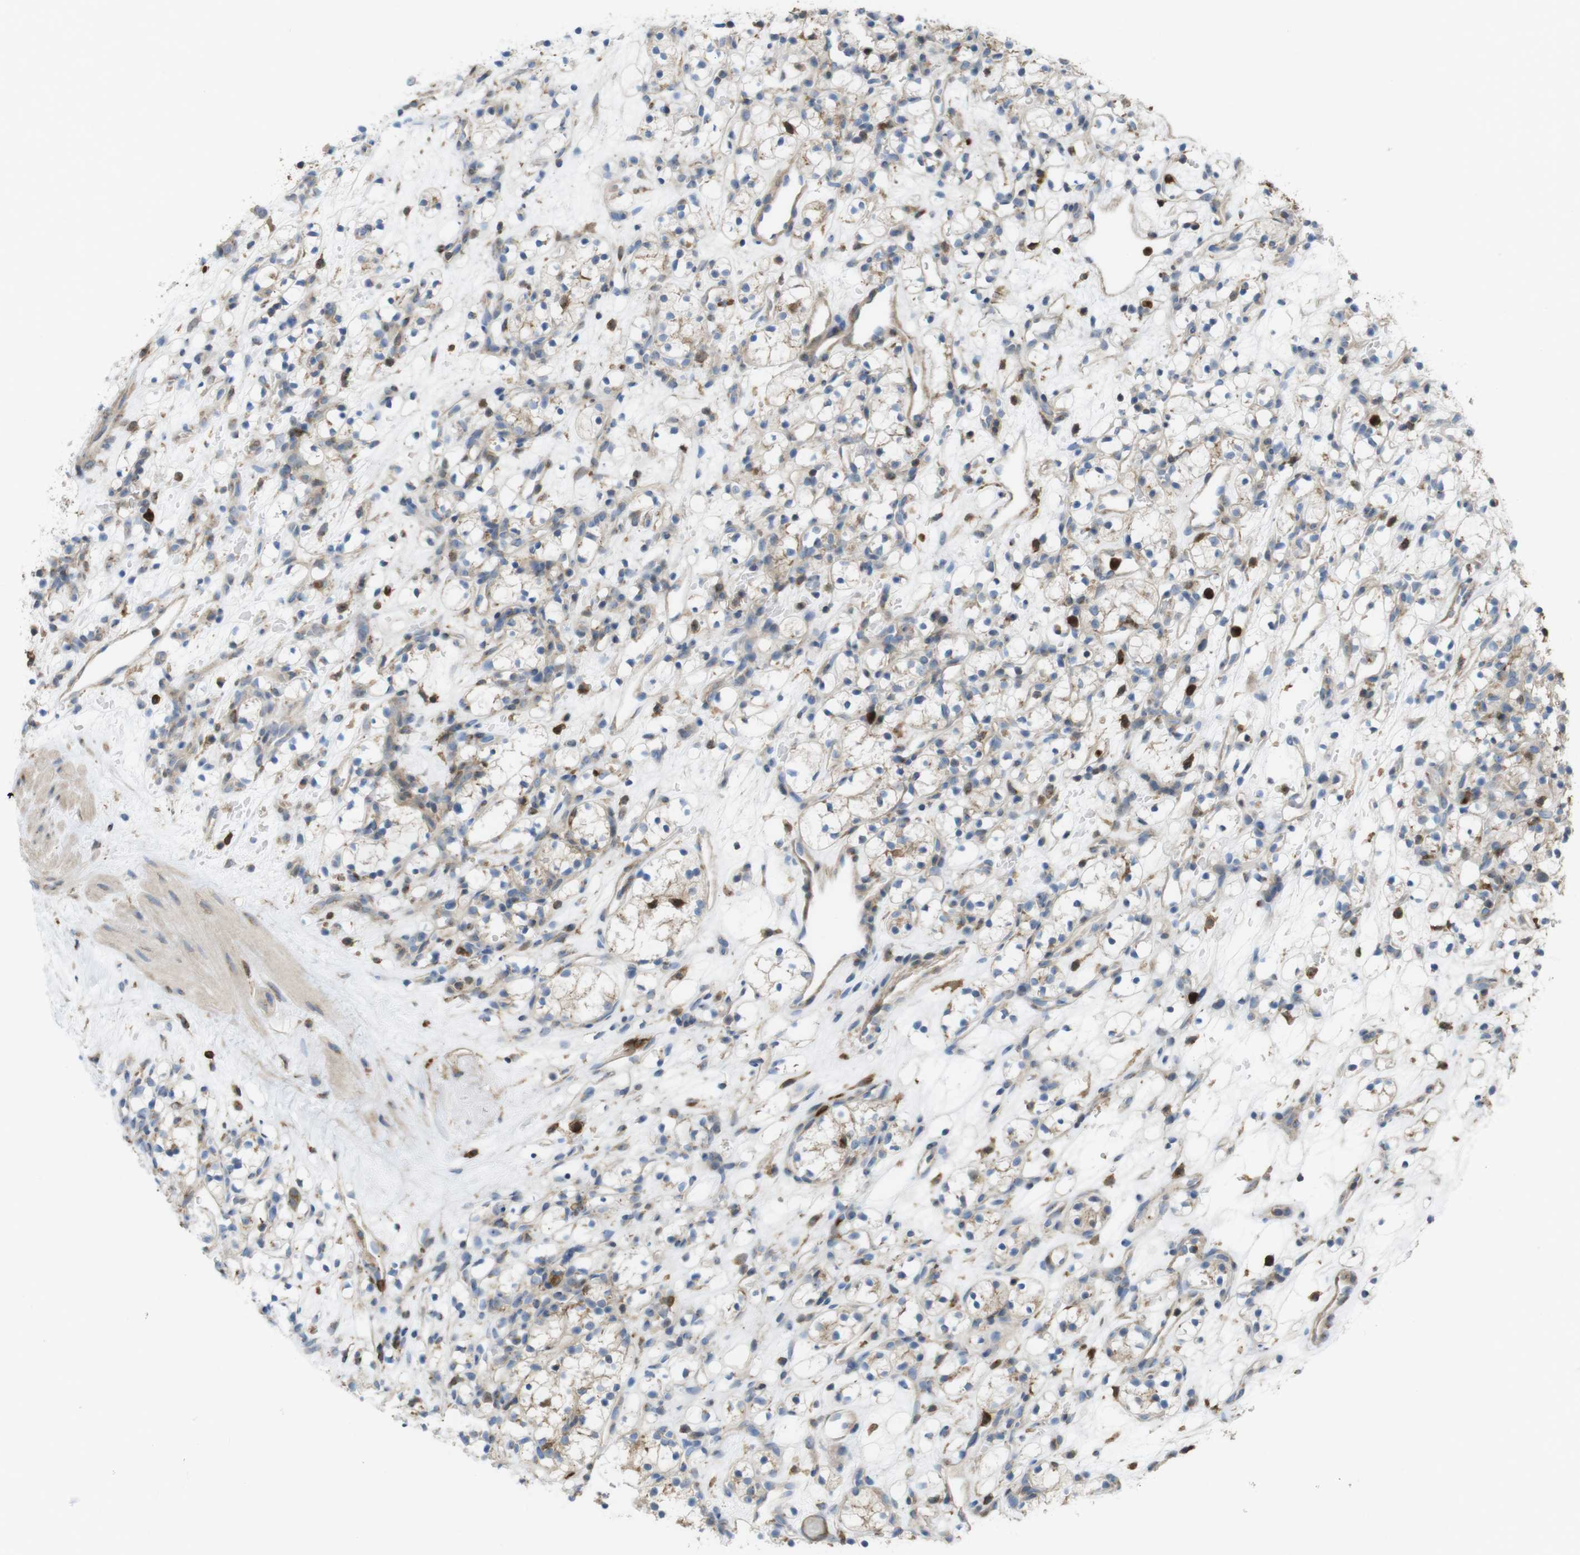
{"staining": {"intensity": "weak", "quantity": "25%-75%", "location": "cytoplasmic/membranous"}, "tissue": "renal cancer", "cell_type": "Tumor cells", "image_type": "cancer", "snomed": [{"axis": "morphology", "description": "Adenocarcinoma, NOS"}, {"axis": "topography", "description": "Kidney"}], "caption": "Tumor cells show low levels of weak cytoplasmic/membranous positivity in about 25%-75% of cells in renal adenocarcinoma.", "gene": "PRKCD", "patient": {"sex": "female", "age": 60}}